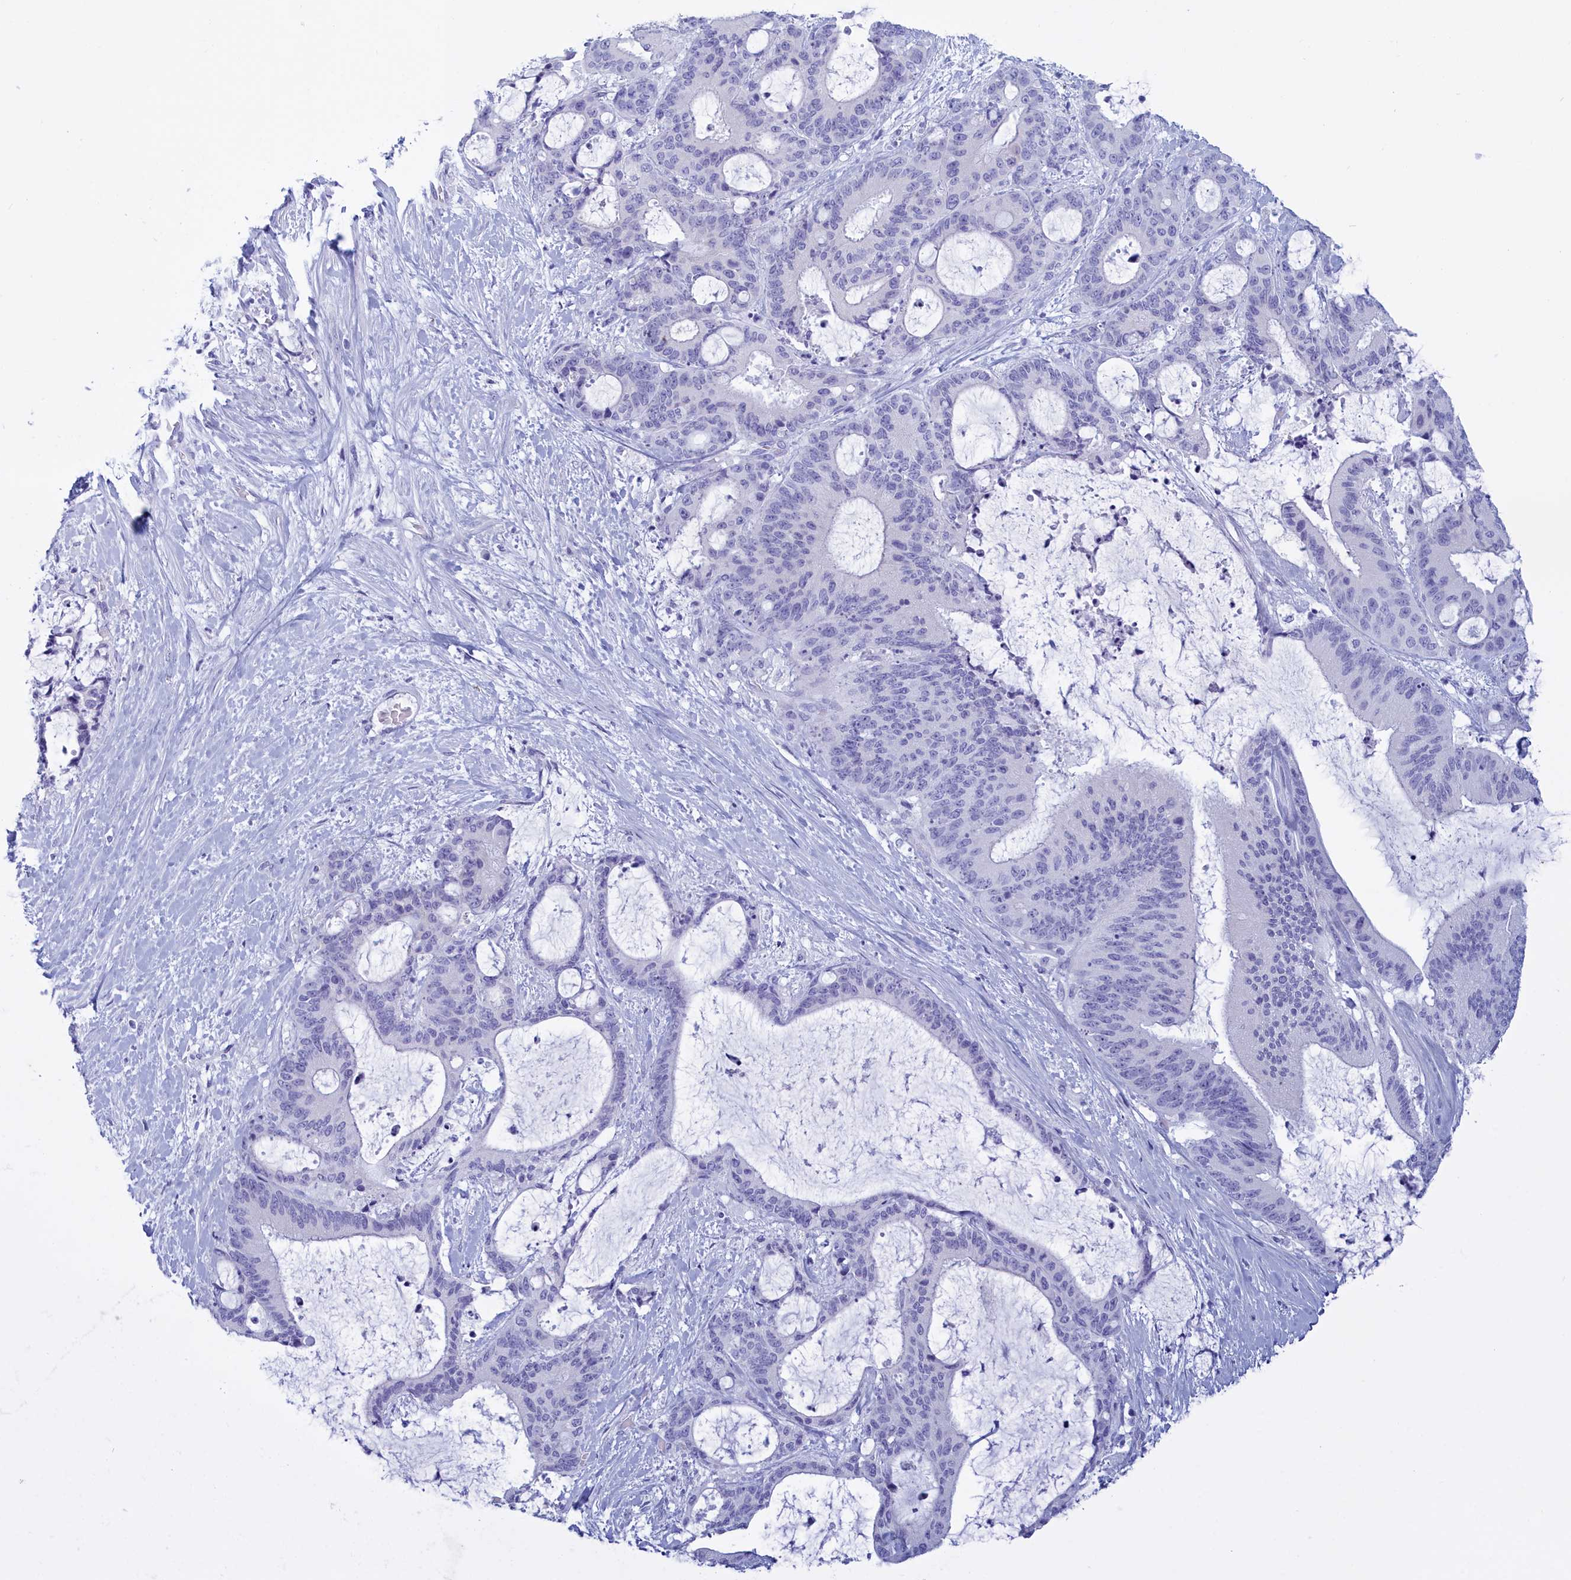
{"staining": {"intensity": "negative", "quantity": "none", "location": "none"}, "tissue": "liver cancer", "cell_type": "Tumor cells", "image_type": "cancer", "snomed": [{"axis": "morphology", "description": "Normal tissue, NOS"}, {"axis": "morphology", "description": "Cholangiocarcinoma"}, {"axis": "topography", "description": "Liver"}, {"axis": "topography", "description": "Peripheral nerve tissue"}], "caption": "Protein analysis of liver cancer reveals no significant staining in tumor cells.", "gene": "TMEM97", "patient": {"sex": "female", "age": 73}}